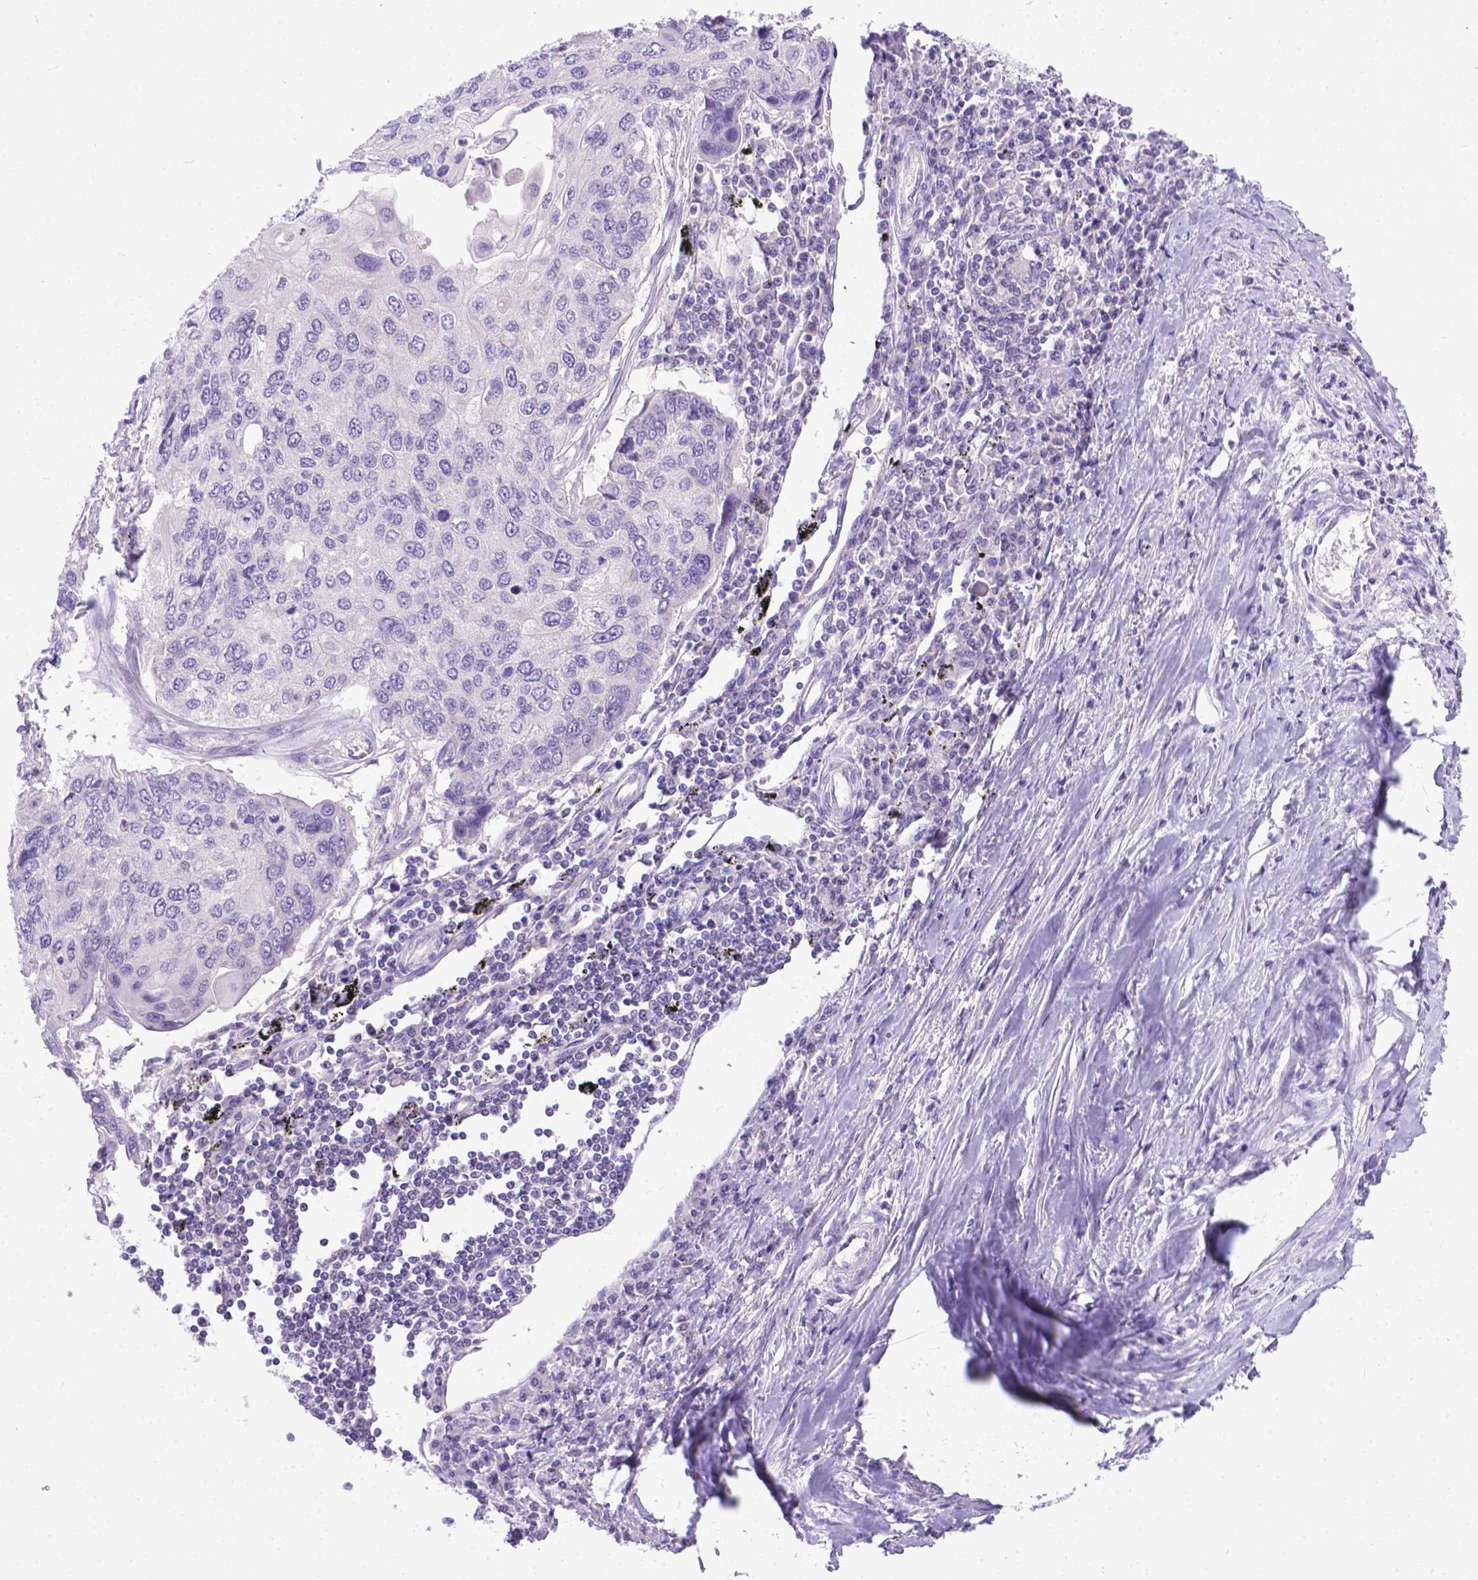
{"staining": {"intensity": "negative", "quantity": "none", "location": "none"}, "tissue": "lung cancer", "cell_type": "Tumor cells", "image_type": "cancer", "snomed": [{"axis": "morphology", "description": "Squamous cell carcinoma, NOS"}, {"axis": "morphology", "description": "Squamous cell carcinoma, metastatic, NOS"}, {"axis": "topography", "description": "Lung"}], "caption": "Tumor cells show no significant staining in lung squamous cell carcinoma.", "gene": "TTLL6", "patient": {"sex": "male", "age": 63}}